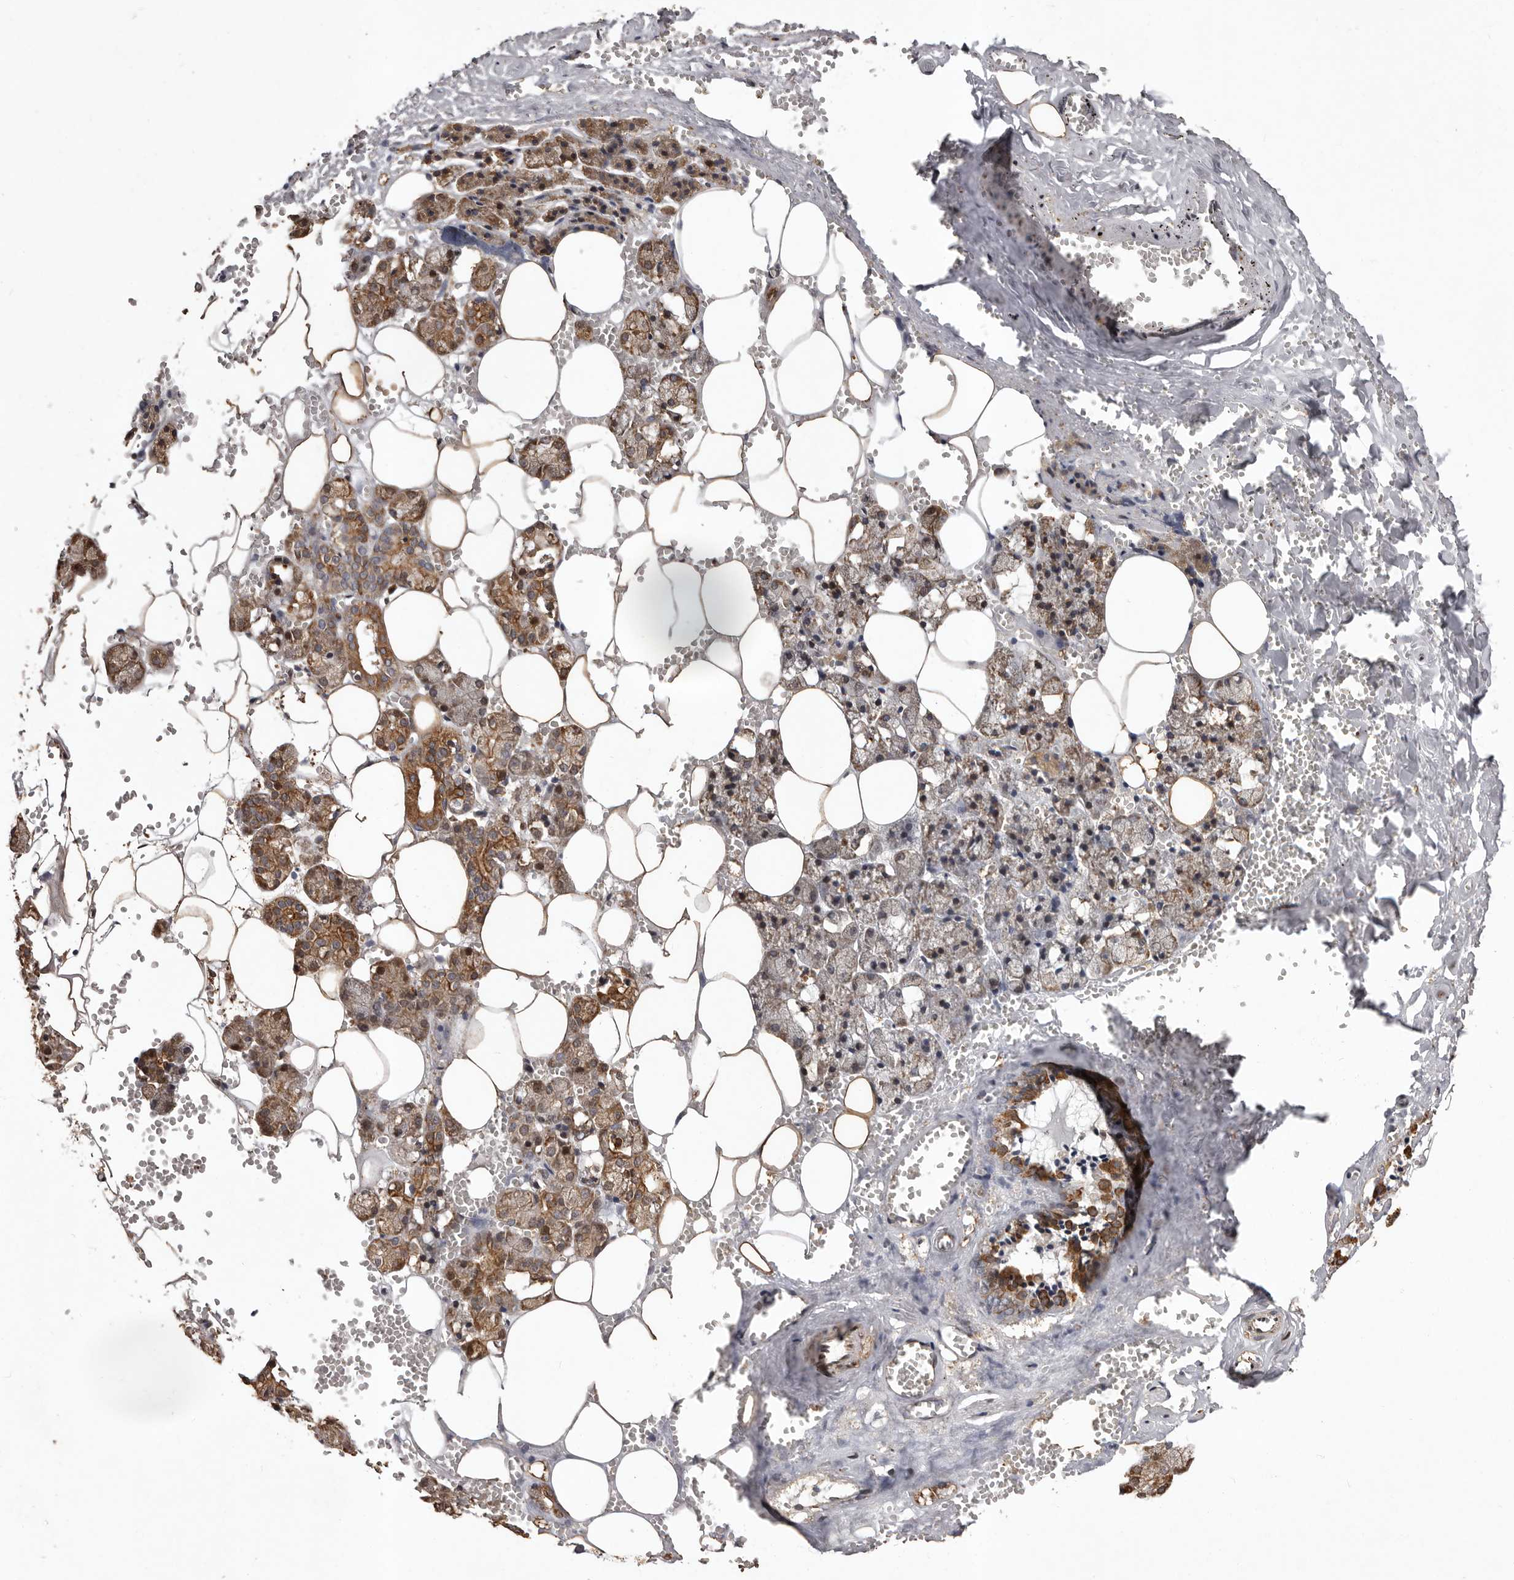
{"staining": {"intensity": "moderate", "quantity": ">75%", "location": "cytoplasmic/membranous"}, "tissue": "salivary gland", "cell_type": "Glandular cells", "image_type": "normal", "snomed": [{"axis": "morphology", "description": "Normal tissue, NOS"}, {"axis": "topography", "description": "Salivary gland"}], "caption": "Protein staining of unremarkable salivary gland reveals moderate cytoplasmic/membranous expression in about >75% of glandular cells.", "gene": "GADD45B", "patient": {"sex": "male", "age": 62}}